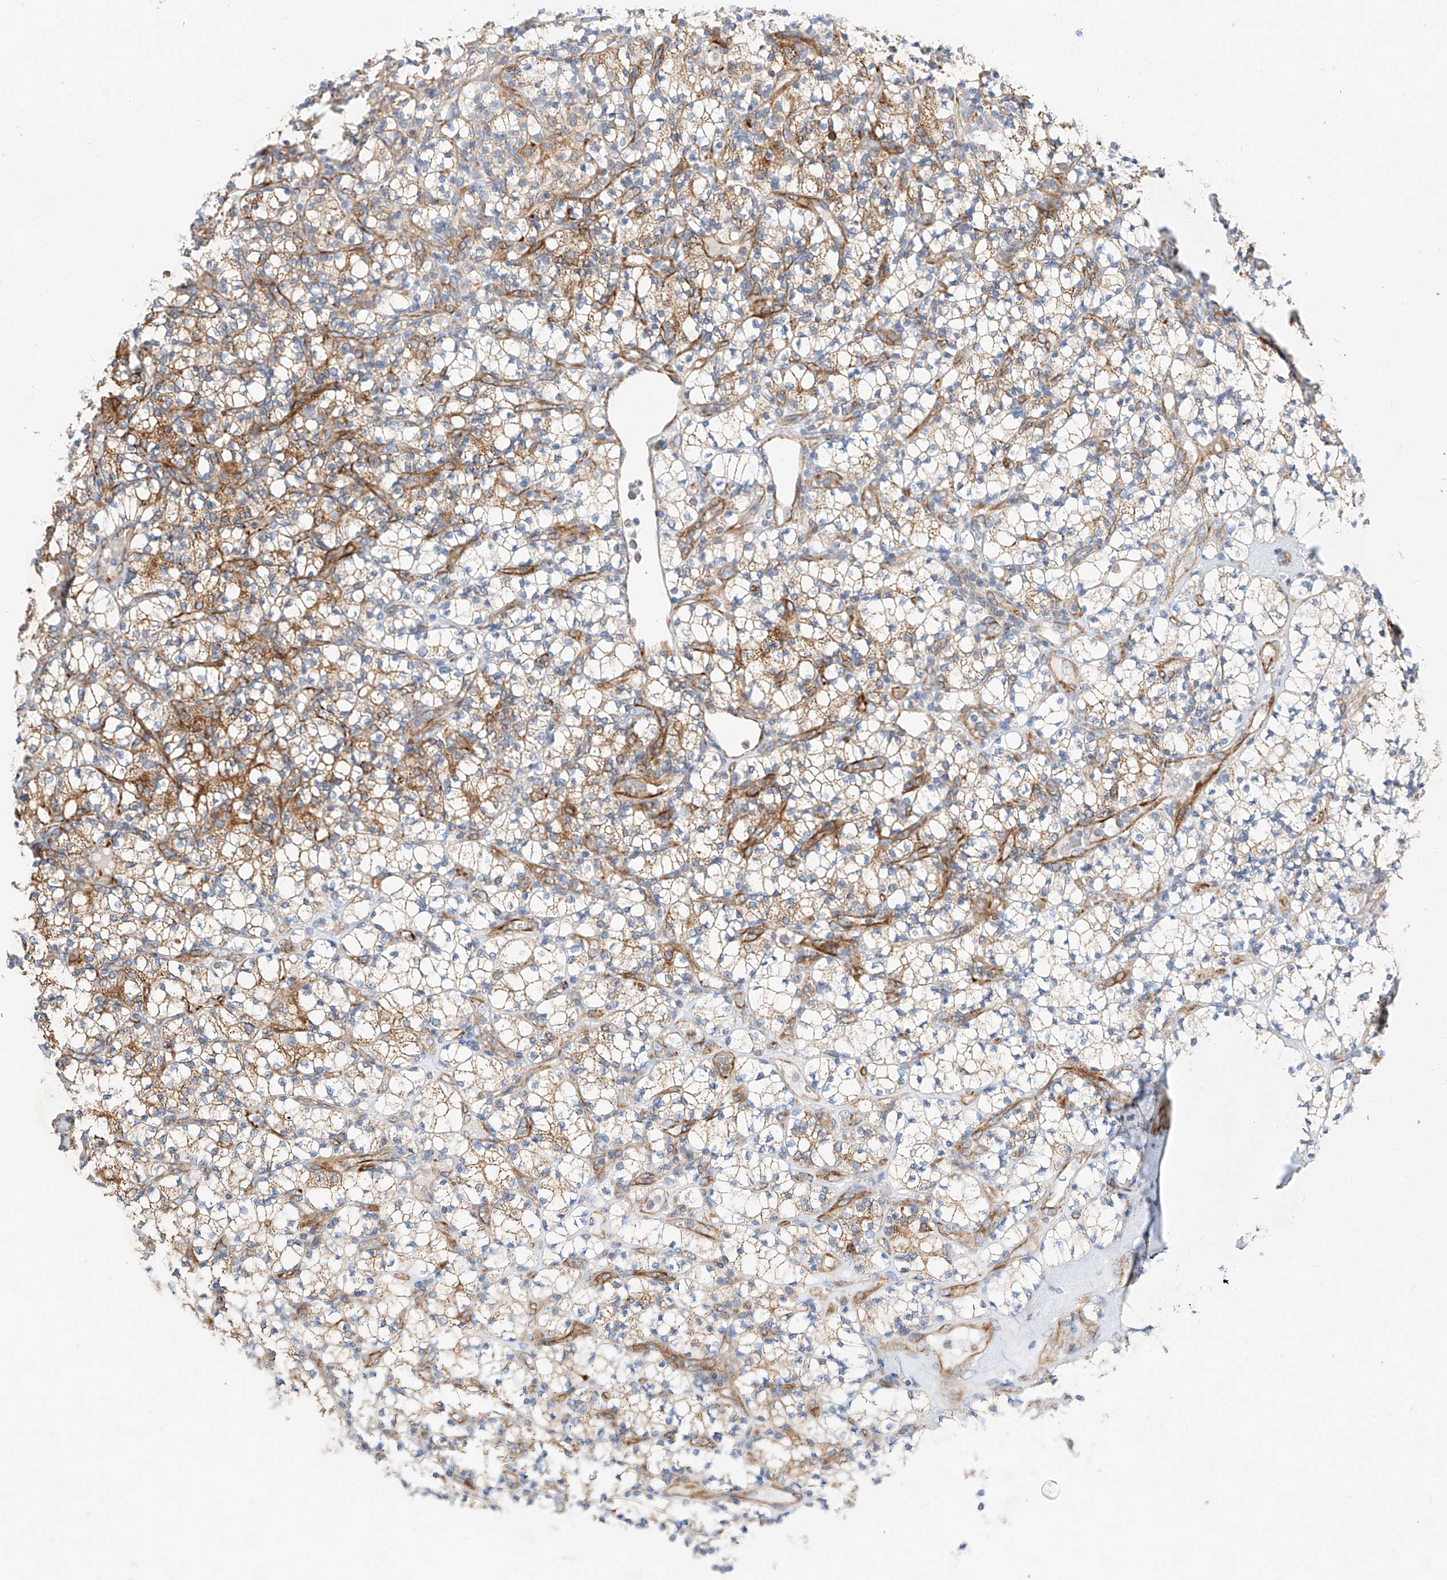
{"staining": {"intensity": "moderate", "quantity": ">75%", "location": "cytoplasmic/membranous"}, "tissue": "renal cancer", "cell_type": "Tumor cells", "image_type": "cancer", "snomed": [{"axis": "morphology", "description": "Adenocarcinoma, NOS"}, {"axis": "topography", "description": "Kidney"}], "caption": "Immunohistochemical staining of human renal cancer exhibits medium levels of moderate cytoplasmic/membranous expression in about >75% of tumor cells.", "gene": "CST9", "patient": {"sex": "male", "age": 77}}